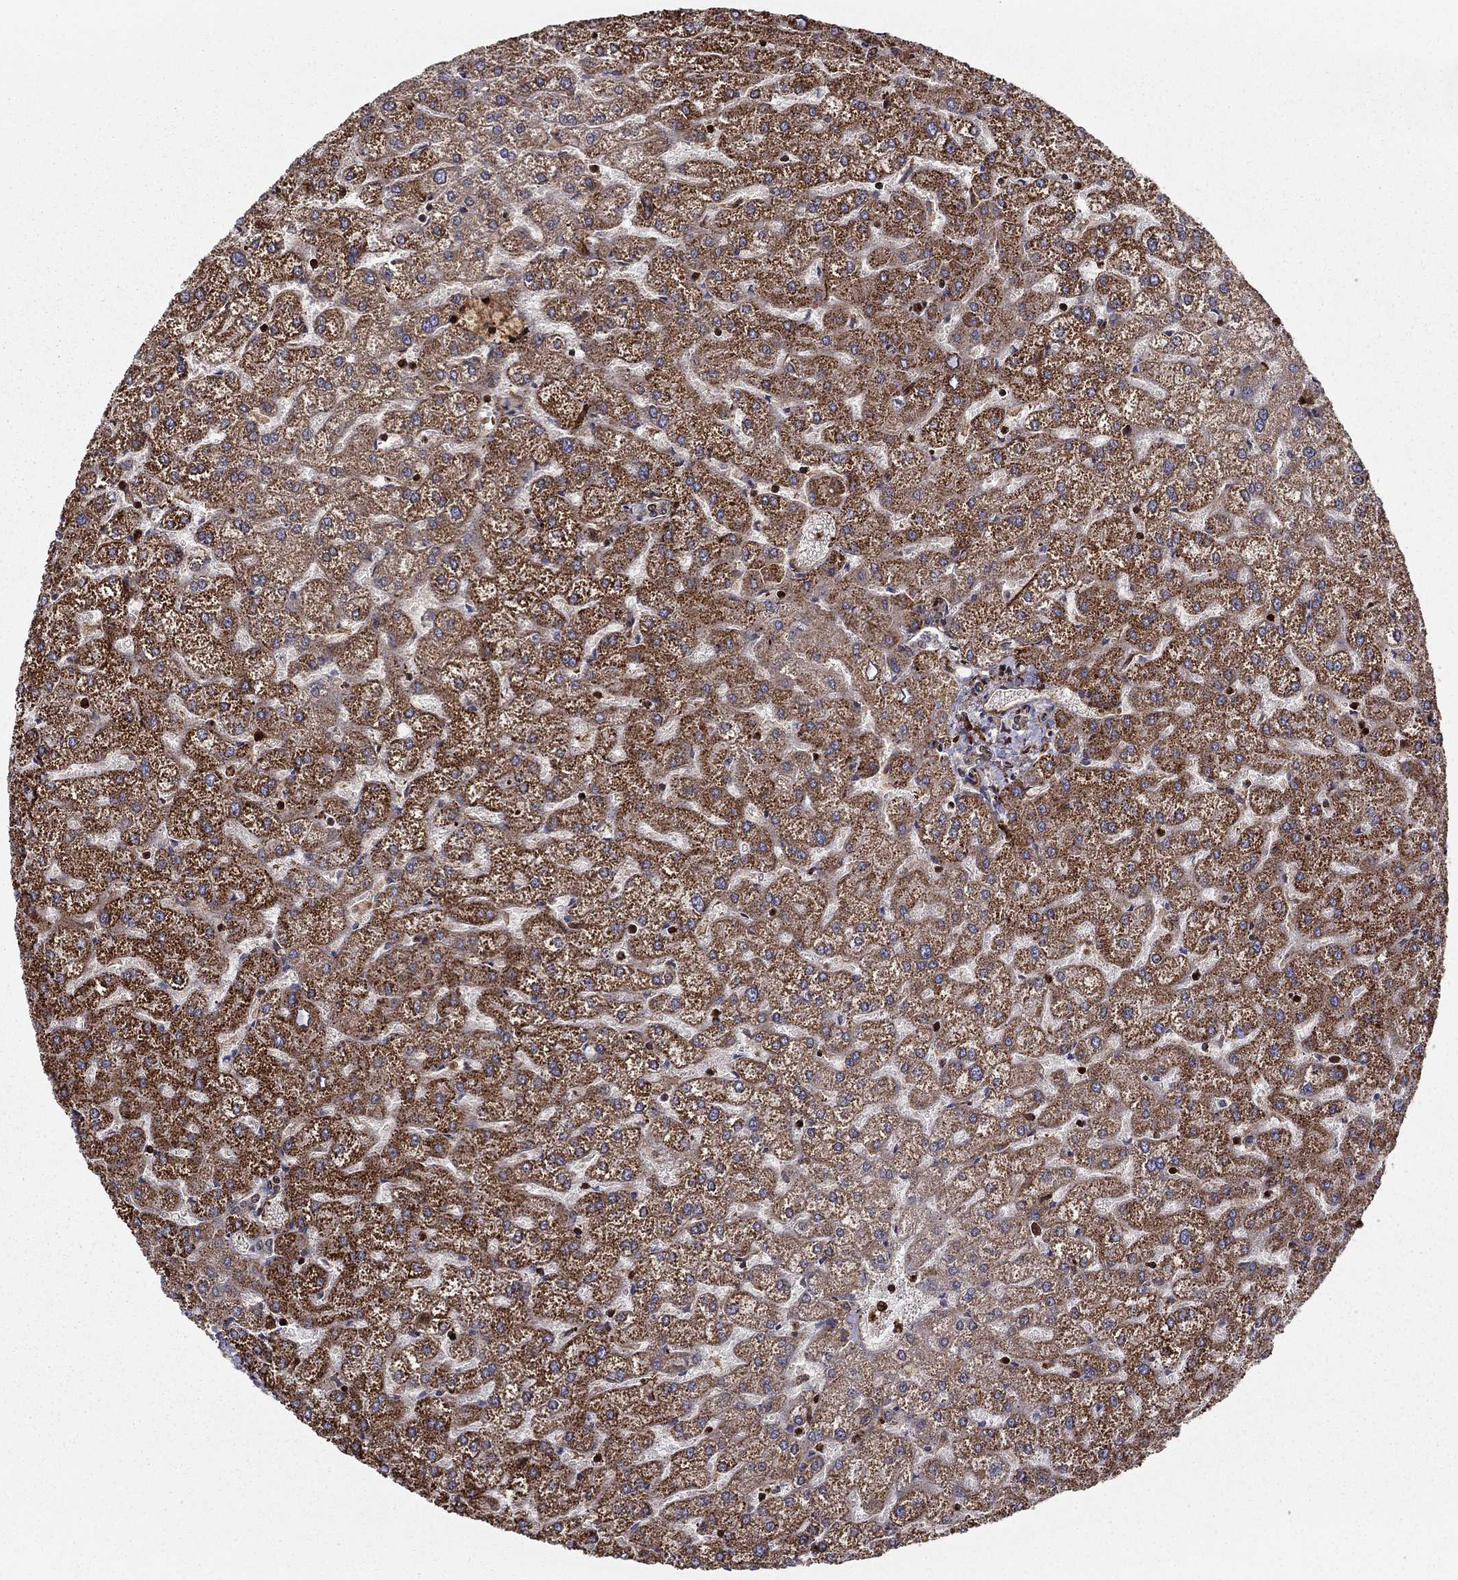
{"staining": {"intensity": "negative", "quantity": "none", "location": "none"}, "tissue": "liver", "cell_type": "Cholangiocytes", "image_type": "normal", "snomed": [{"axis": "morphology", "description": "Normal tissue, NOS"}, {"axis": "topography", "description": "Liver"}], "caption": "A high-resolution micrograph shows IHC staining of unremarkable liver, which shows no significant staining in cholangiocytes. (Brightfield microscopy of DAB immunohistochemistry at high magnification).", "gene": "ADM", "patient": {"sex": "female", "age": 32}}